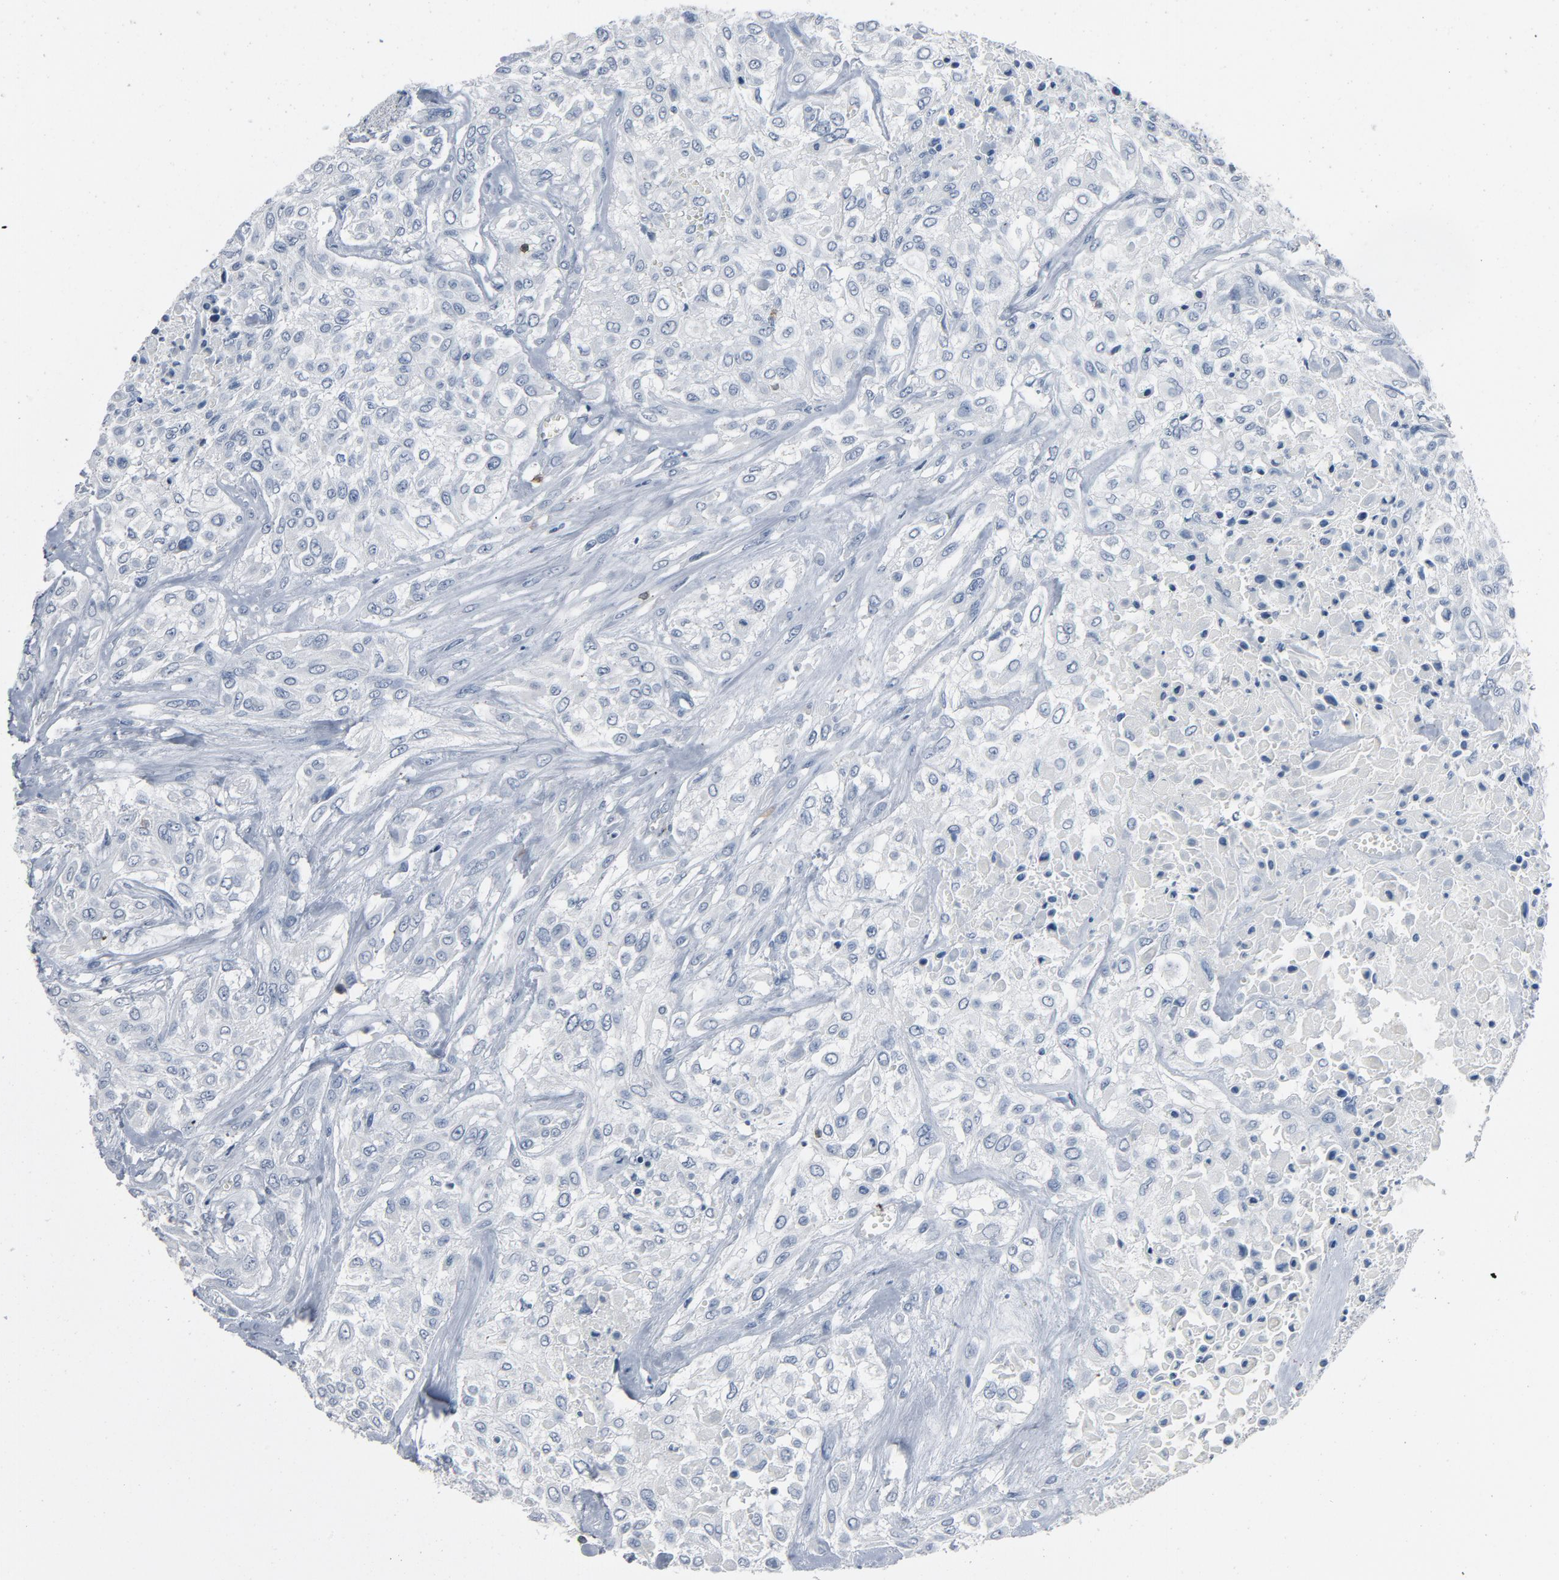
{"staining": {"intensity": "negative", "quantity": "none", "location": "none"}, "tissue": "urothelial cancer", "cell_type": "Tumor cells", "image_type": "cancer", "snomed": [{"axis": "morphology", "description": "Urothelial carcinoma, High grade"}, {"axis": "topography", "description": "Urinary bladder"}], "caption": "DAB immunohistochemical staining of human urothelial cancer reveals no significant staining in tumor cells.", "gene": "LCK", "patient": {"sex": "male", "age": 57}}